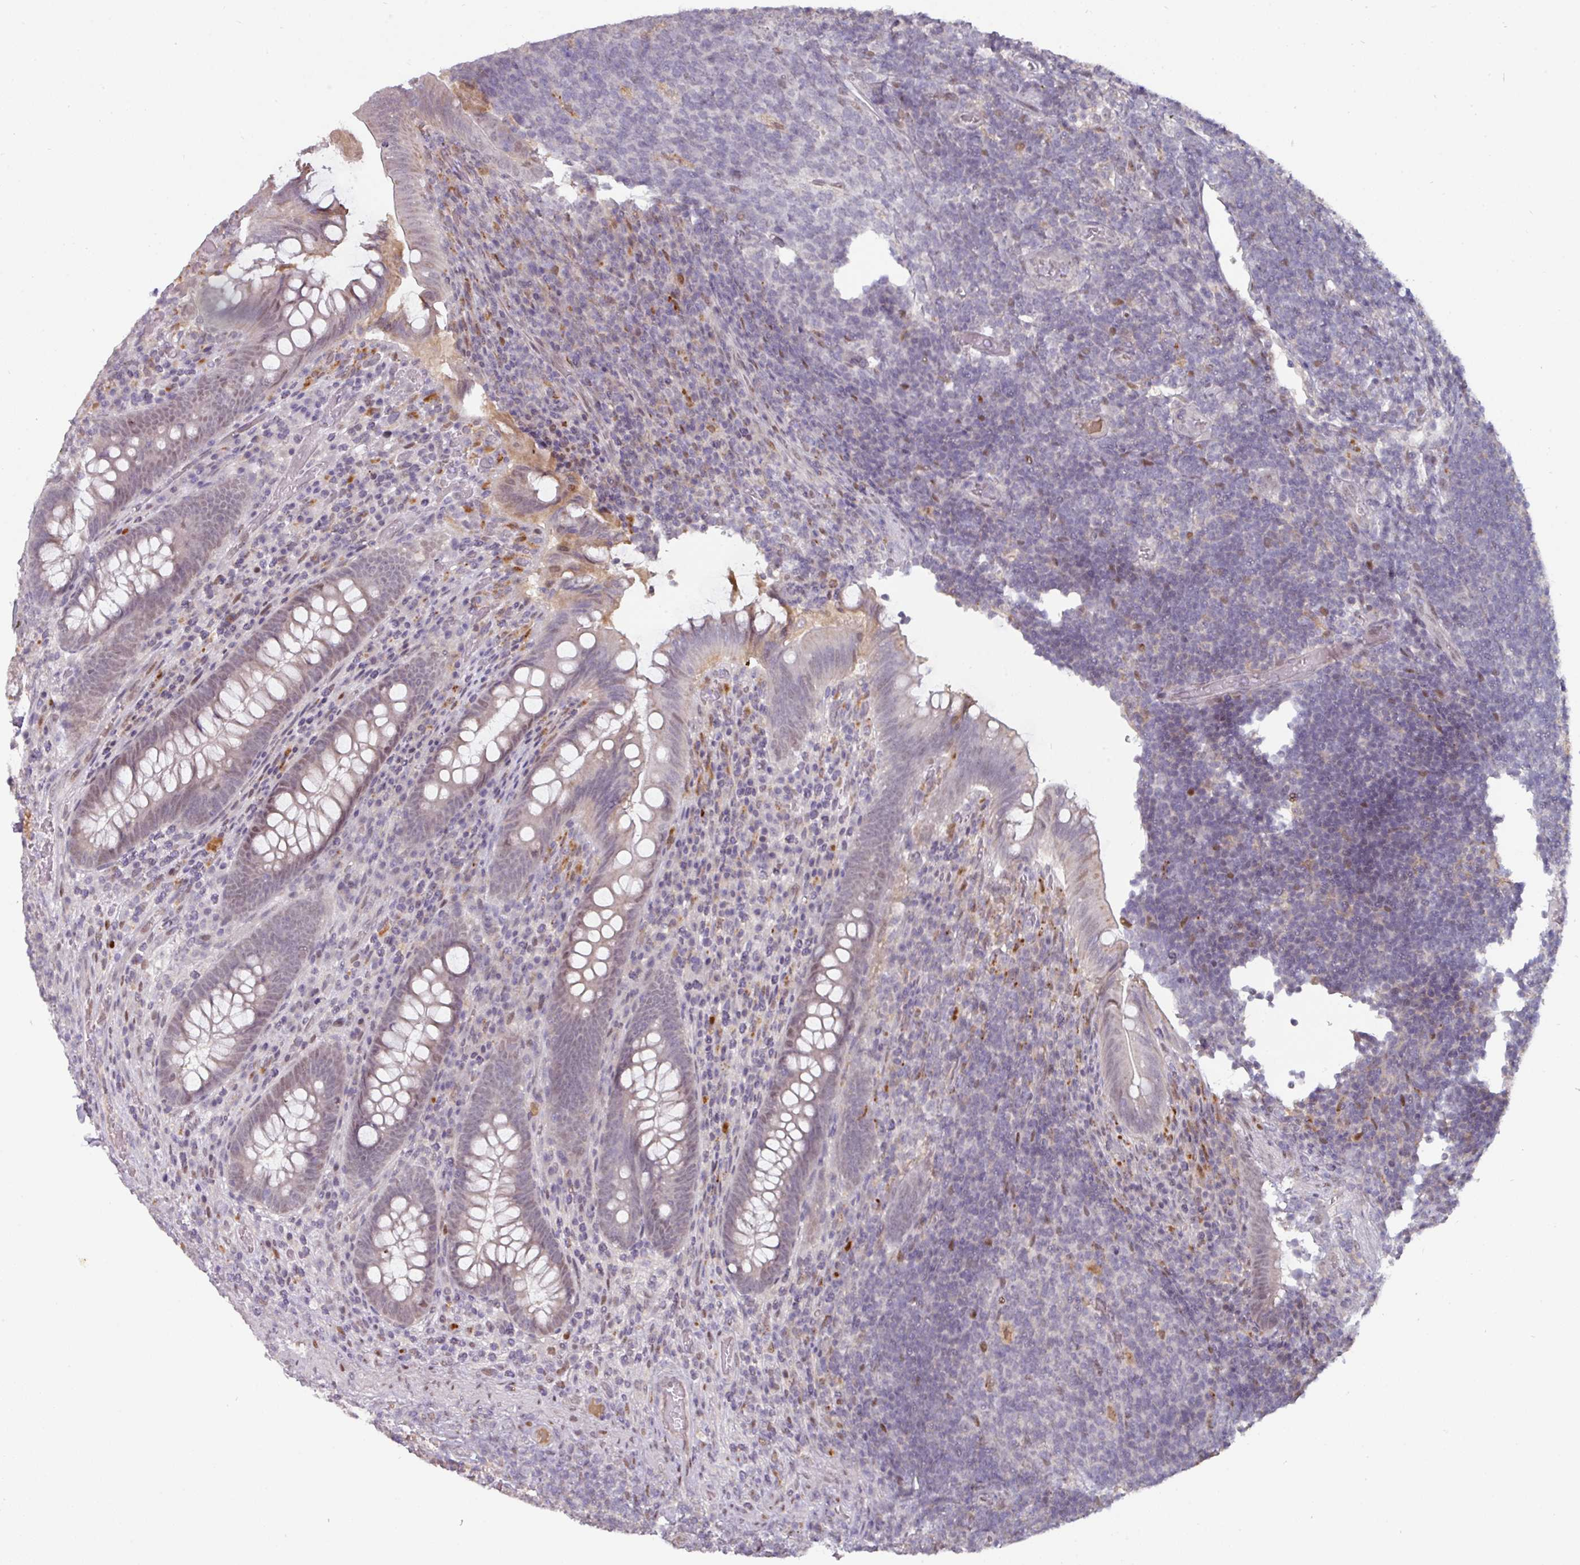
{"staining": {"intensity": "weak", "quantity": "<25%", "location": "nuclear"}, "tissue": "appendix", "cell_type": "Glandular cells", "image_type": "normal", "snomed": [{"axis": "morphology", "description": "Normal tissue, NOS"}, {"axis": "topography", "description": "Appendix"}], "caption": "High power microscopy photomicrograph of an immunohistochemistry (IHC) photomicrograph of benign appendix, revealing no significant expression in glandular cells. (DAB IHC, high magnification).", "gene": "SWSAP1", "patient": {"sex": "female", "age": 43}}